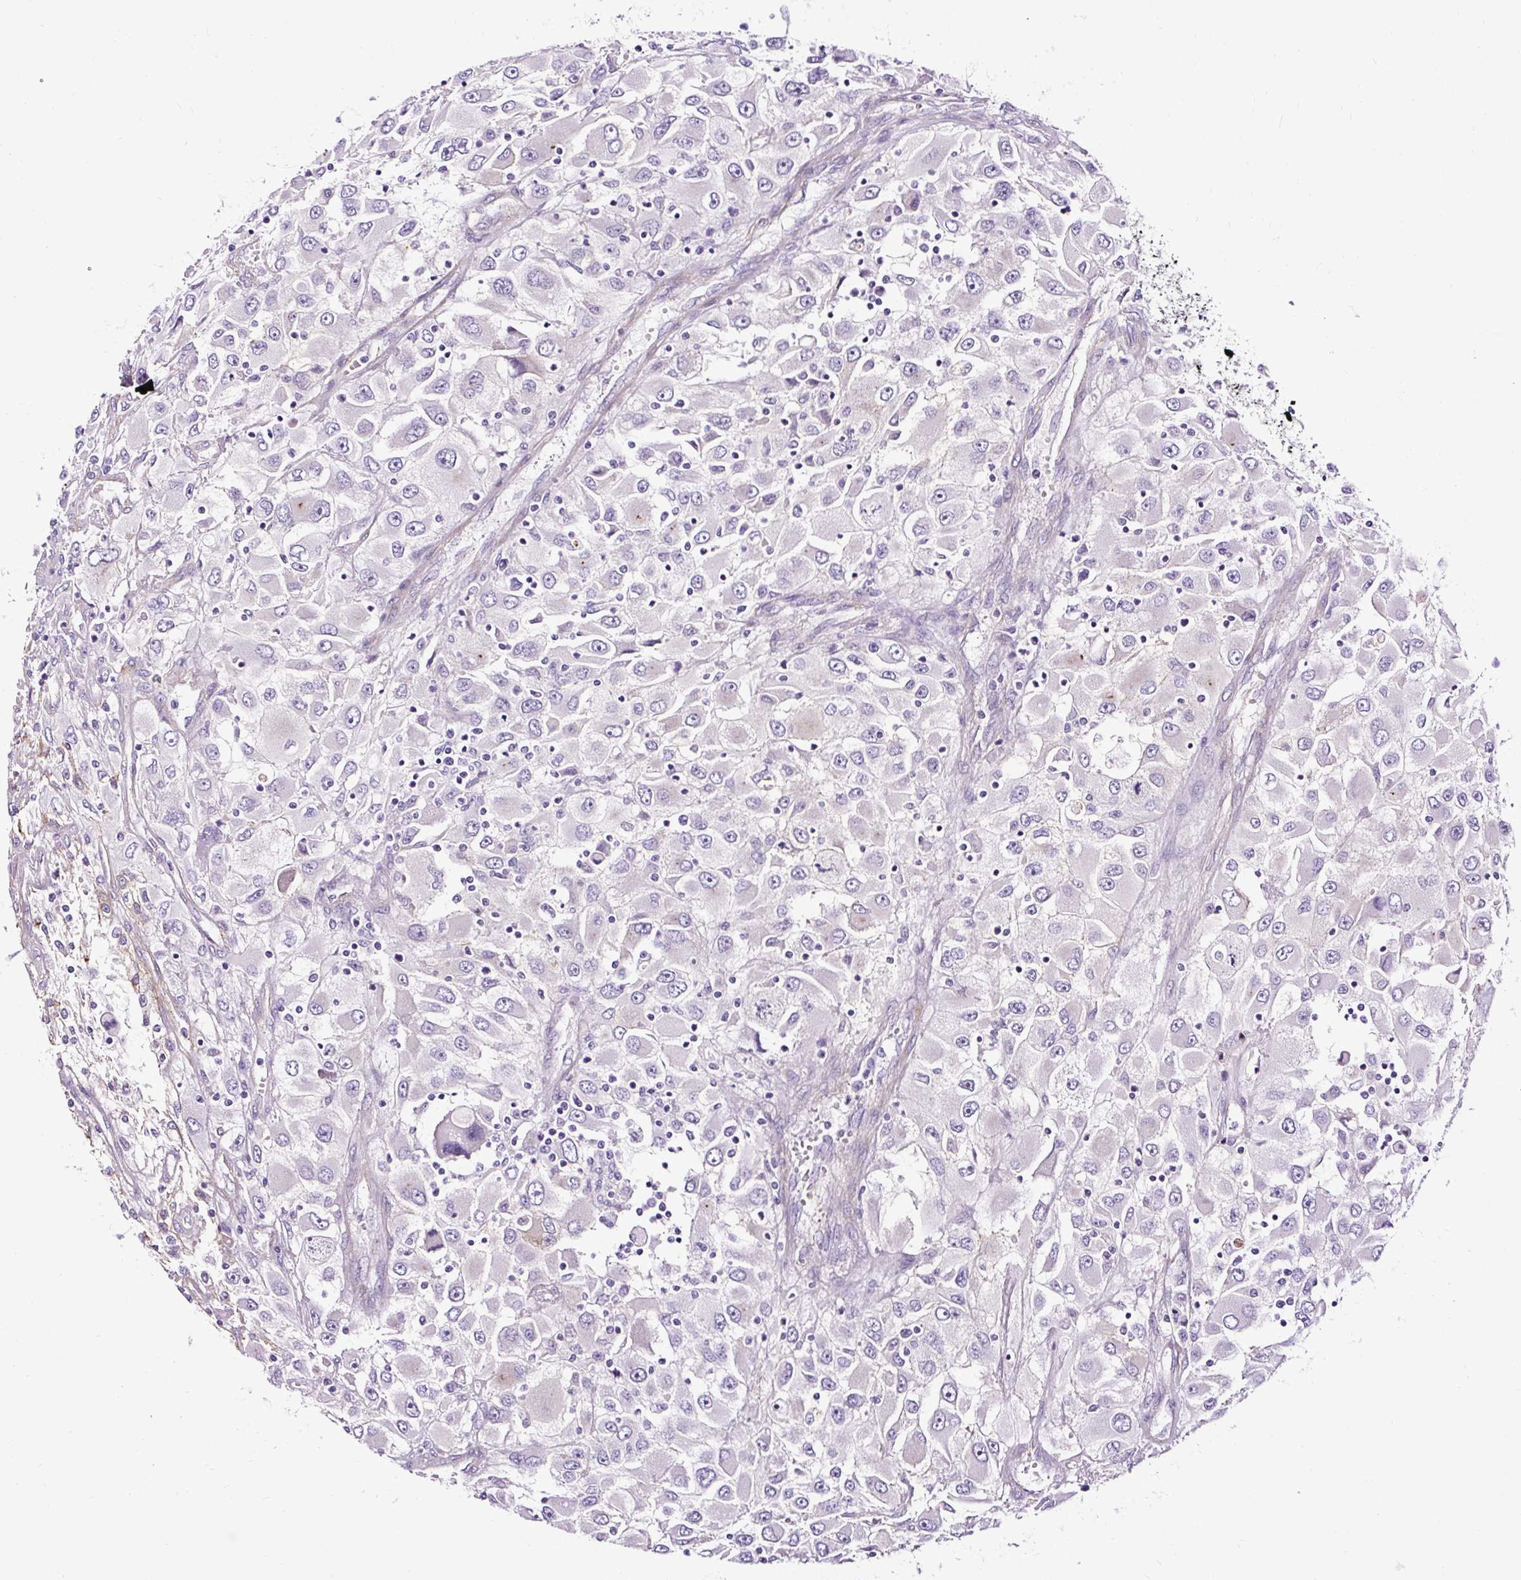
{"staining": {"intensity": "negative", "quantity": "none", "location": "none"}, "tissue": "renal cancer", "cell_type": "Tumor cells", "image_type": "cancer", "snomed": [{"axis": "morphology", "description": "Adenocarcinoma, NOS"}, {"axis": "topography", "description": "Kidney"}], "caption": "DAB immunohistochemical staining of adenocarcinoma (renal) reveals no significant positivity in tumor cells. Brightfield microscopy of immunohistochemistry (IHC) stained with DAB (3,3'-diaminobenzidine) (brown) and hematoxylin (blue), captured at high magnification.", "gene": "SLC7A8", "patient": {"sex": "female", "age": 52}}